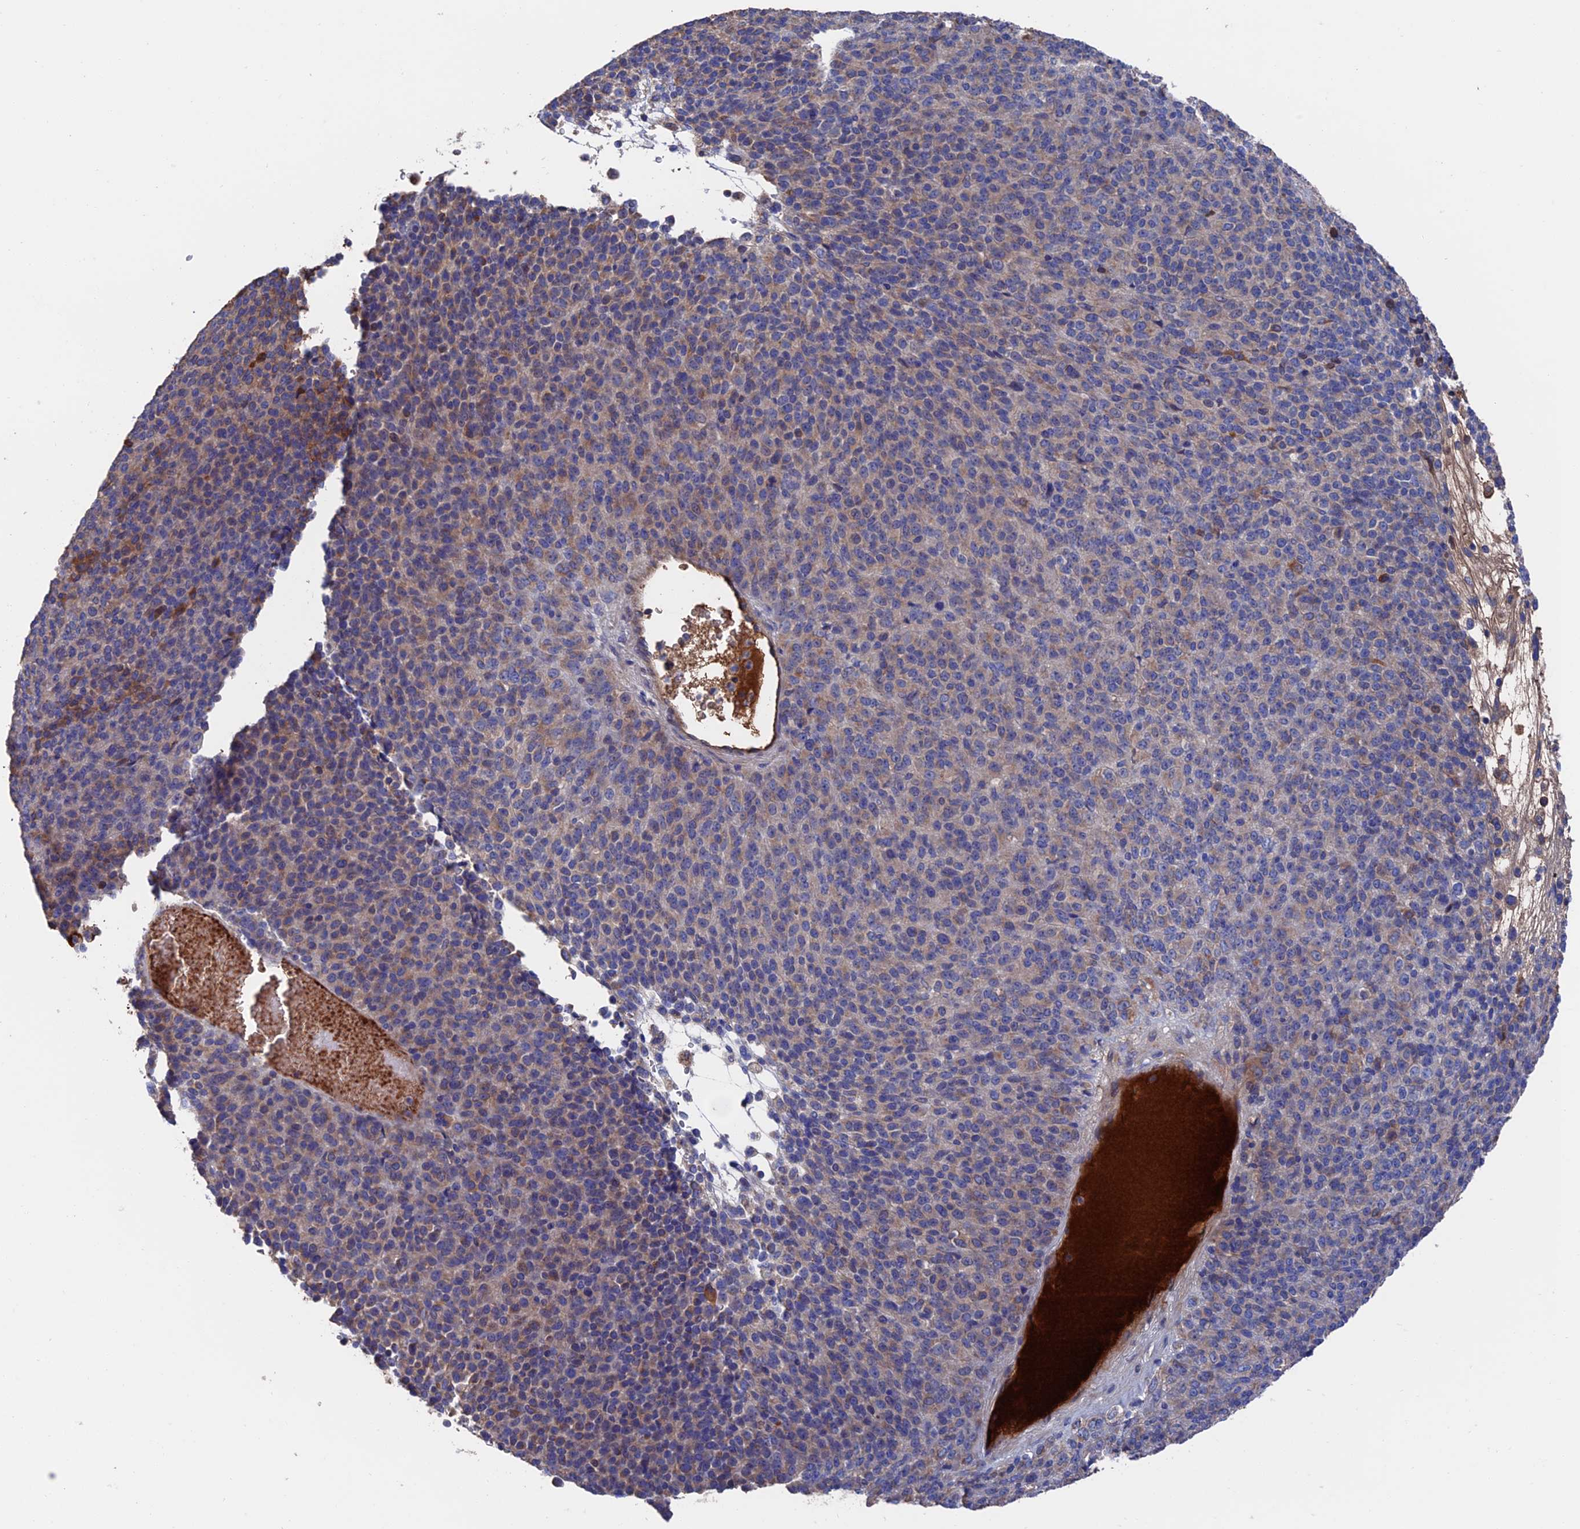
{"staining": {"intensity": "moderate", "quantity": "<25%", "location": "cytoplasmic/membranous"}, "tissue": "melanoma", "cell_type": "Tumor cells", "image_type": "cancer", "snomed": [{"axis": "morphology", "description": "Malignant melanoma, Metastatic site"}, {"axis": "topography", "description": "Brain"}], "caption": "Malignant melanoma (metastatic site) stained with immunohistochemistry (IHC) demonstrates moderate cytoplasmic/membranous staining in about <25% of tumor cells. (Brightfield microscopy of DAB IHC at high magnification).", "gene": "HPF1", "patient": {"sex": "female", "age": 56}}